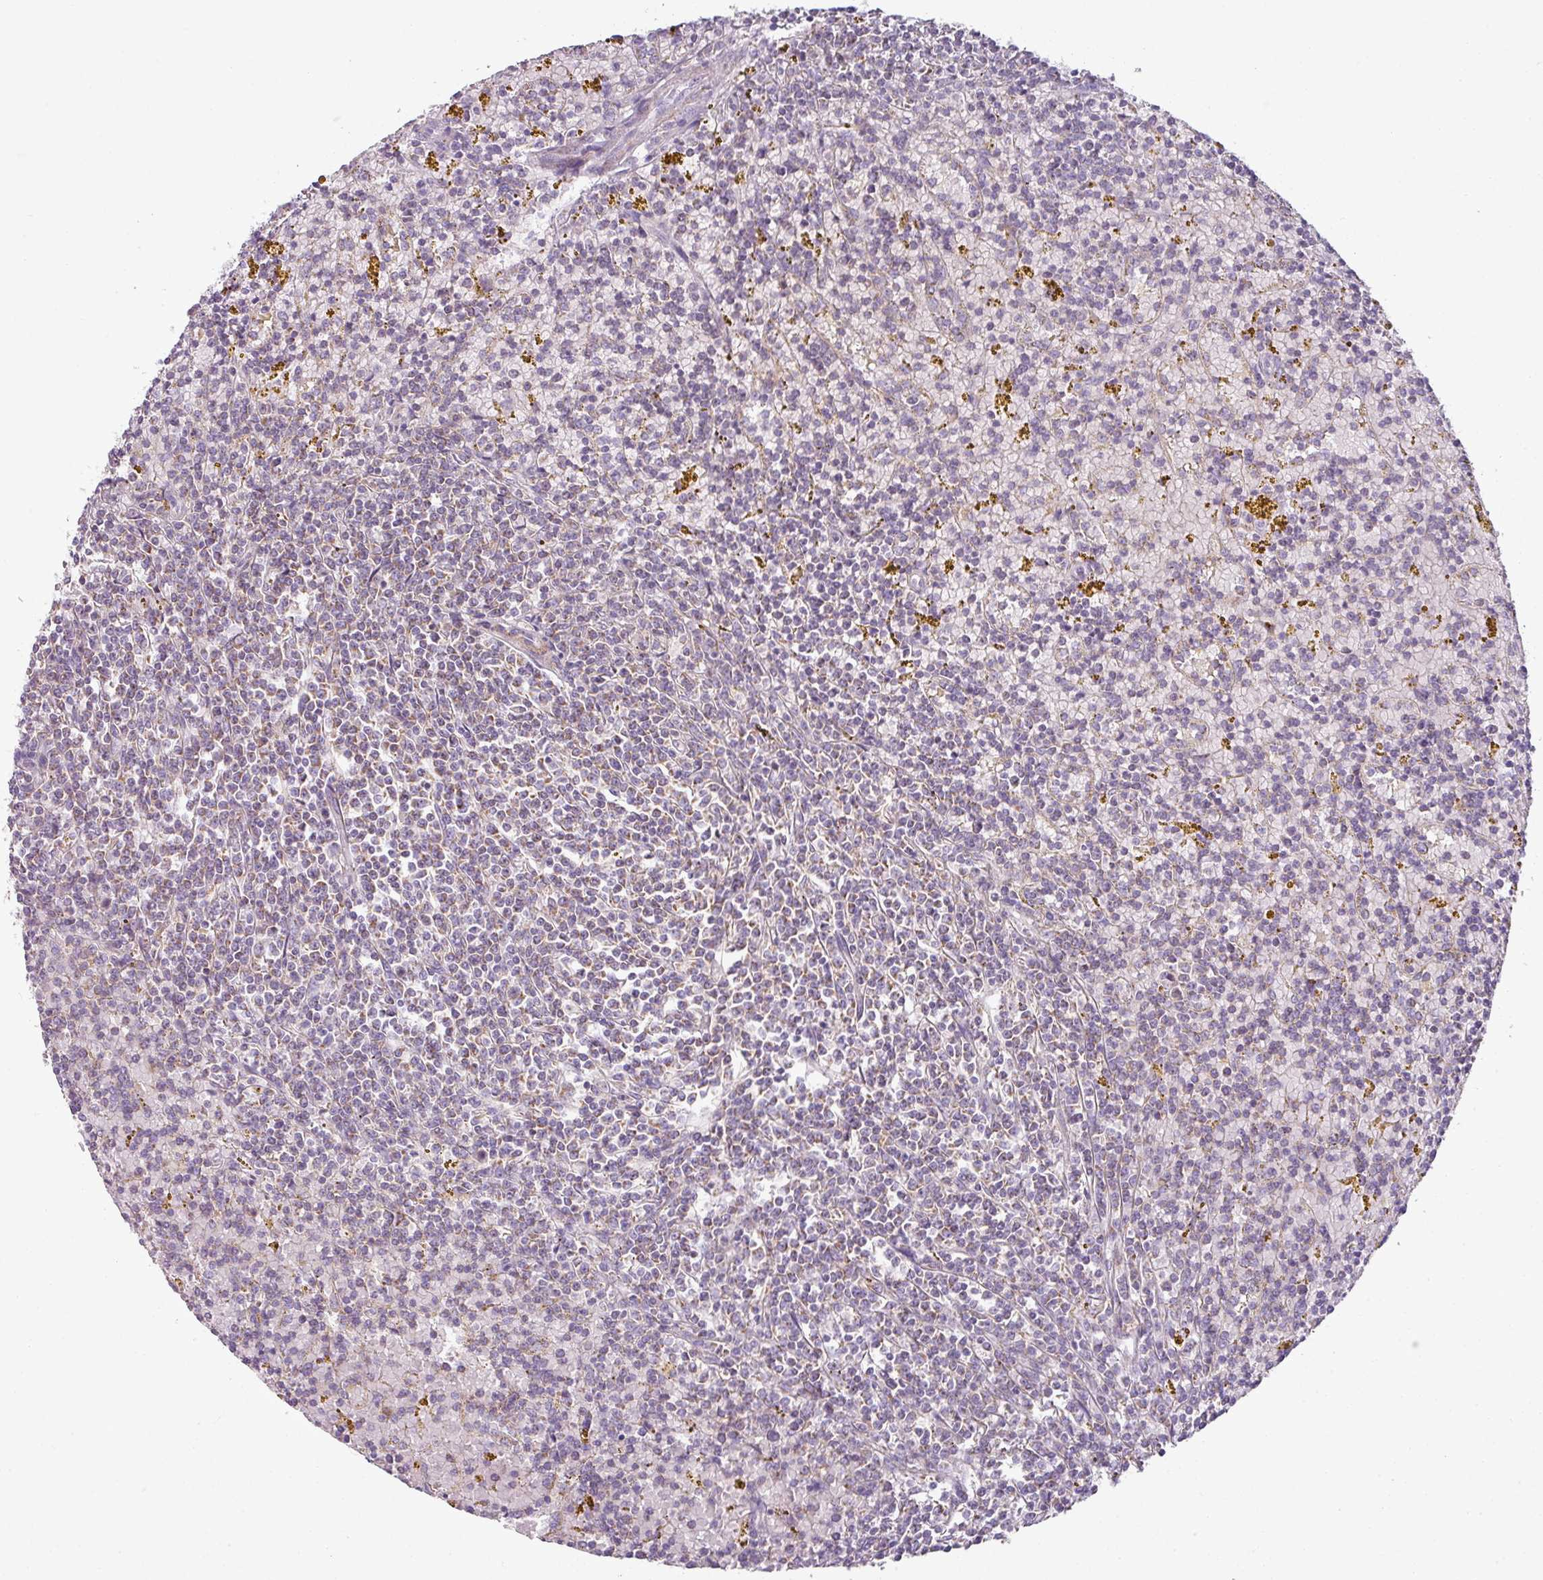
{"staining": {"intensity": "weak", "quantity": "25%-75%", "location": "cytoplasmic/membranous"}, "tissue": "lymphoma", "cell_type": "Tumor cells", "image_type": "cancer", "snomed": [{"axis": "morphology", "description": "Malignant lymphoma, non-Hodgkin's type, Low grade"}, {"axis": "topography", "description": "Spleen"}, {"axis": "topography", "description": "Lymph node"}], "caption": "The photomicrograph exhibits staining of lymphoma, revealing weak cytoplasmic/membranous protein staining (brown color) within tumor cells.", "gene": "LRRC9", "patient": {"sex": "female", "age": 66}}